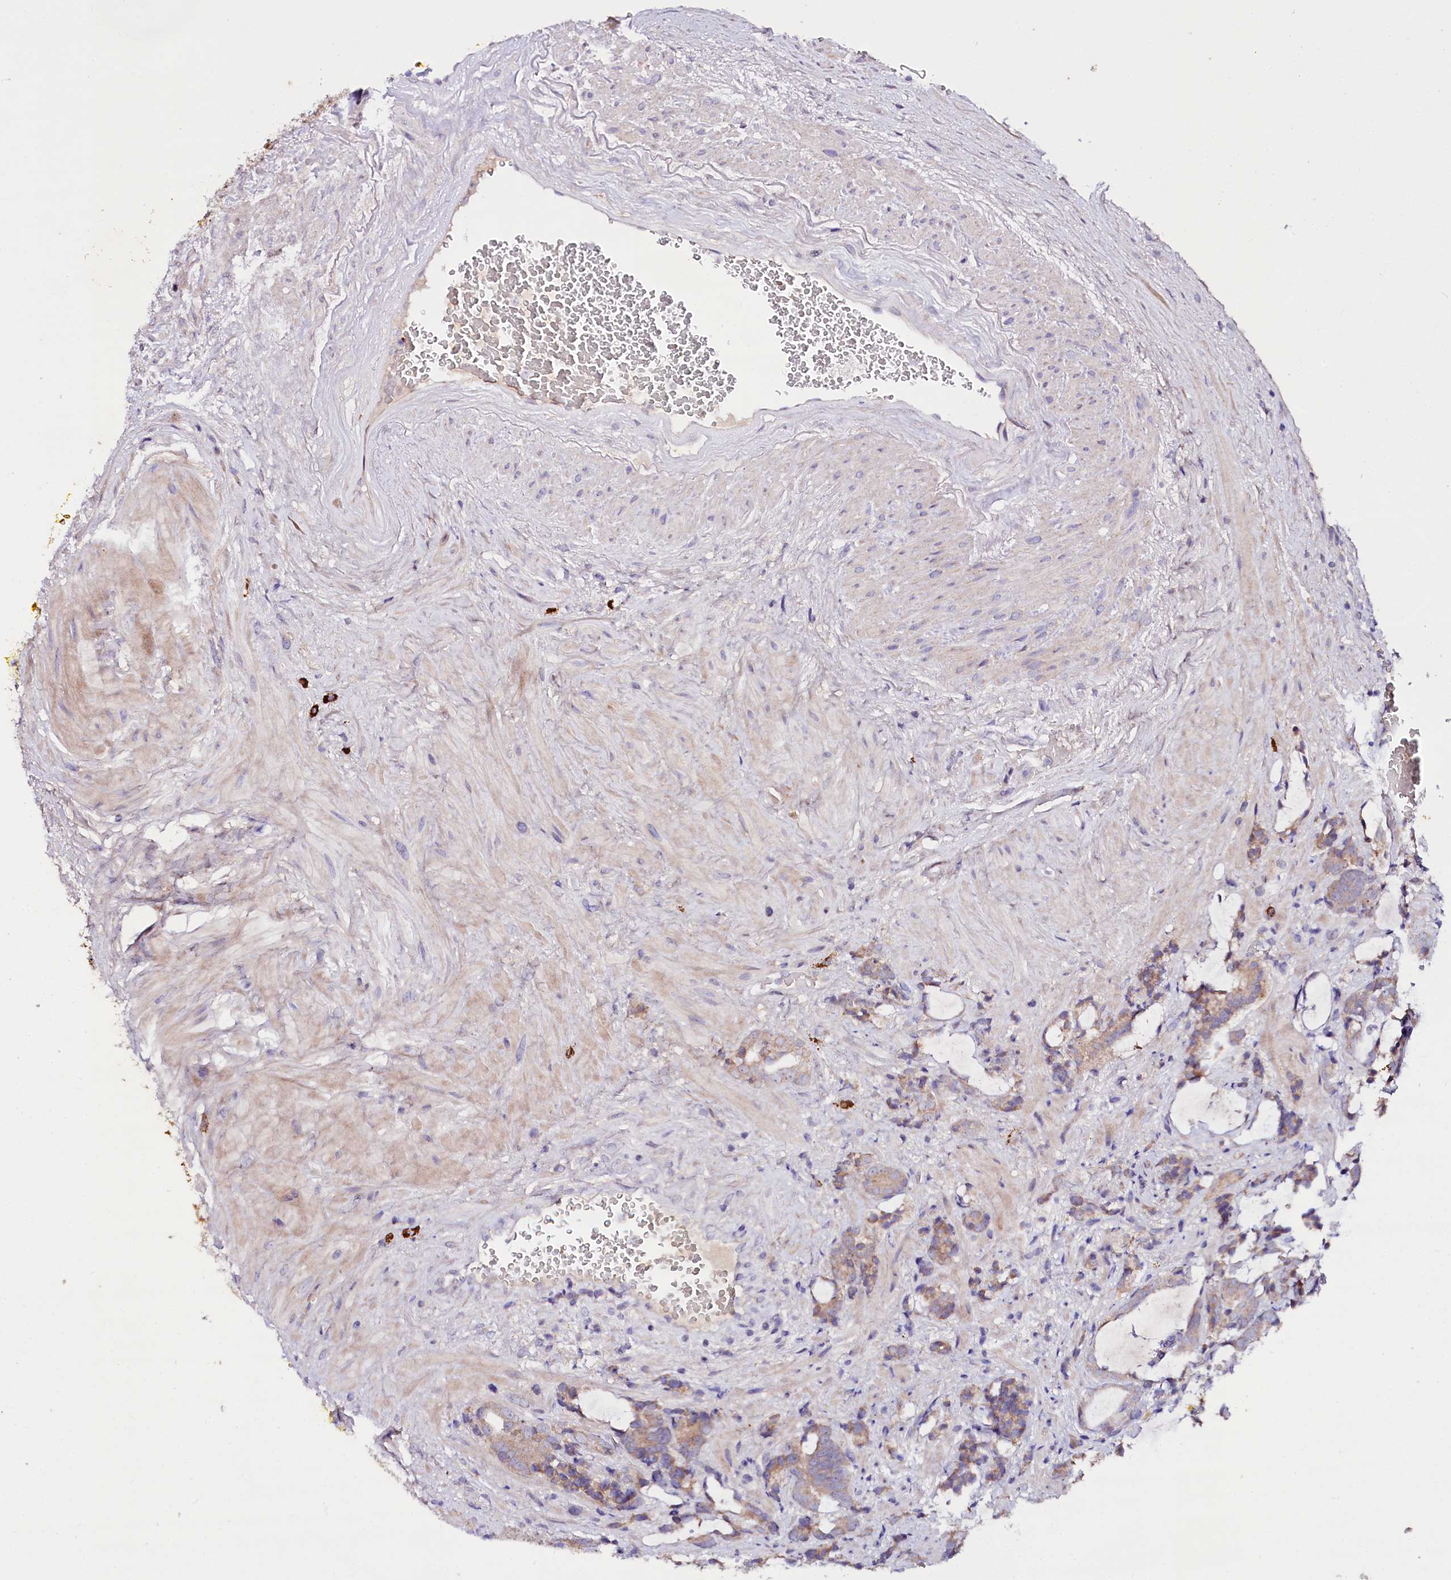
{"staining": {"intensity": "weak", "quantity": "25%-75%", "location": "cytoplasmic/membranous"}, "tissue": "prostate cancer", "cell_type": "Tumor cells", "image_type": "cancer", "snomed": [{"axis": "morphology", "description": "Adenocarcinoma, High grade"}, {"axis": "topography", "description": "Prostate and seminal vesicle, NOS"}], "caption": "Immunohistochemistry of human prostate adenocarcinoma (high-grade) exhibits low levels of weak cytoplasmic/membranous positivity in about 25%-75% of tumor cells.", "gene": "ZNF45", "patient": {"sex": "male", "age": 67}}